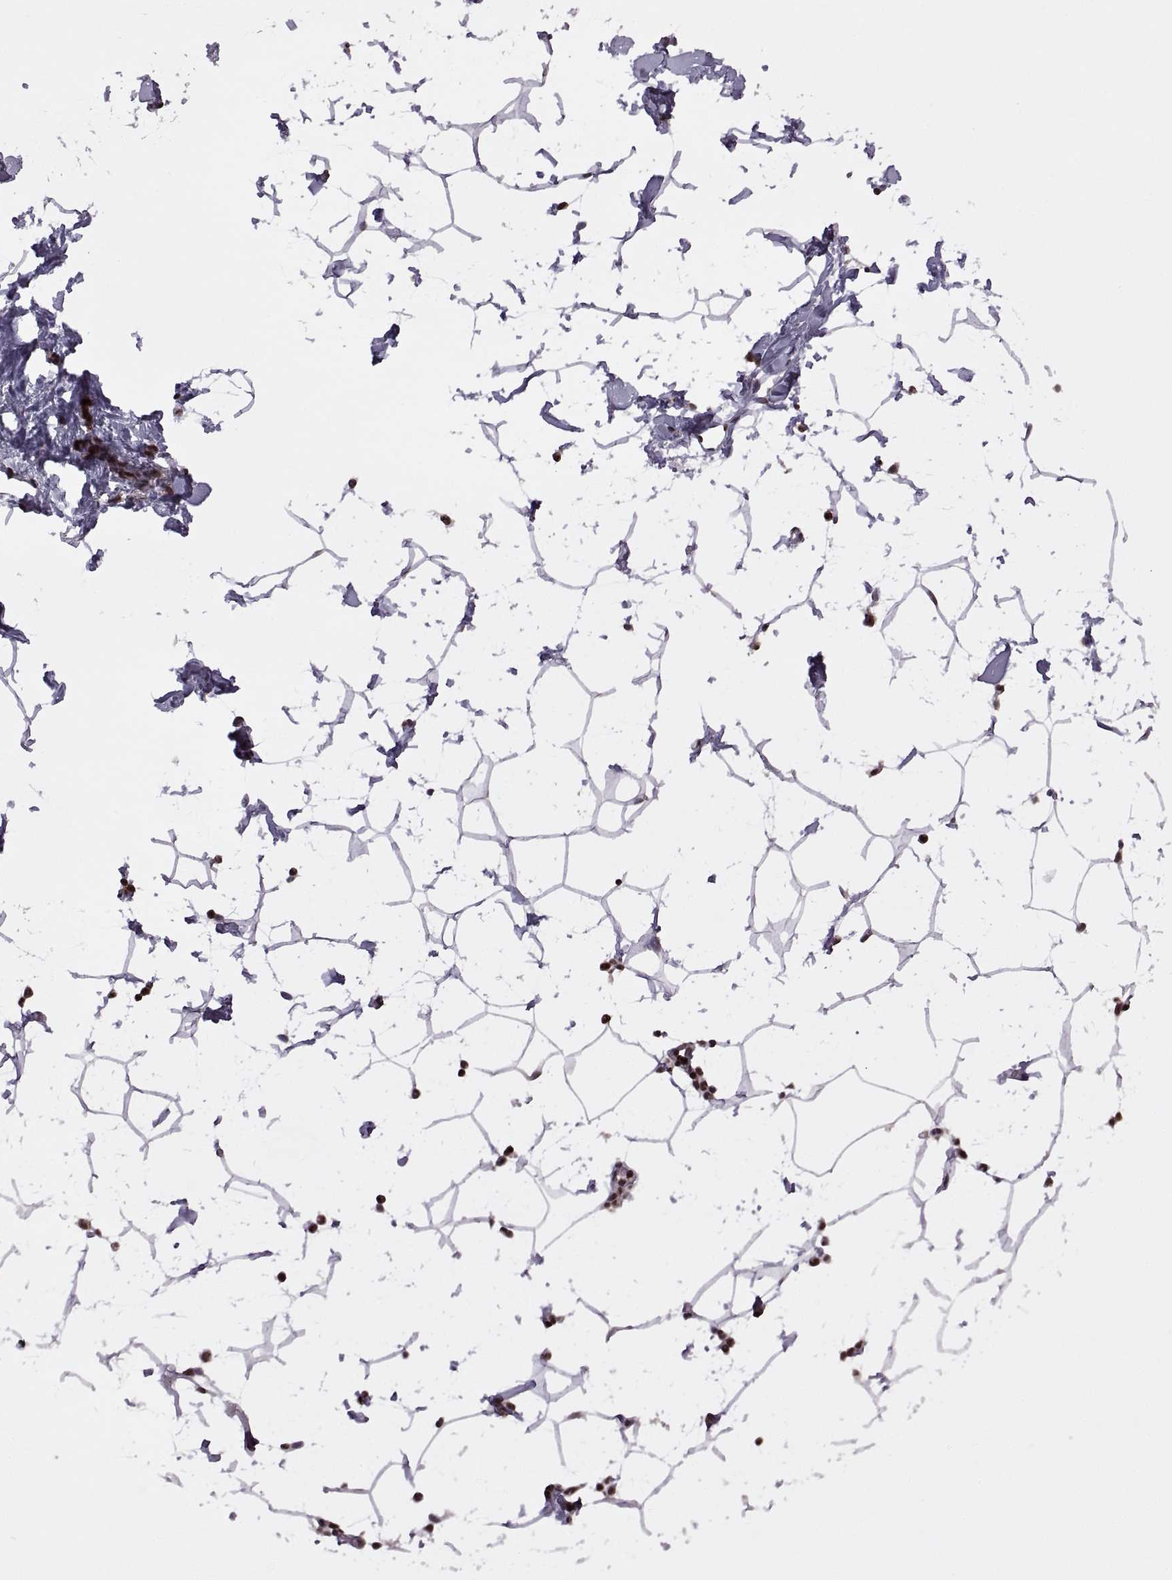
{"staining": {"intensity": "negative", "quantity": "none", "location": "none"}, "tissue": "breast", "cell_type": "Adipocytes", "image_type": "normal", "snomed": [{"axis": "morphology", "description": "Normal tissue, NOS"}, {"axis": "topography", "description": "Breast"}], "caption": "This is an IHC photomicrograph of unremarkable human breast. There is no staining in adipocytes.", "gene": "INTS3", "patient": {"sex": "female", "age": 32}}